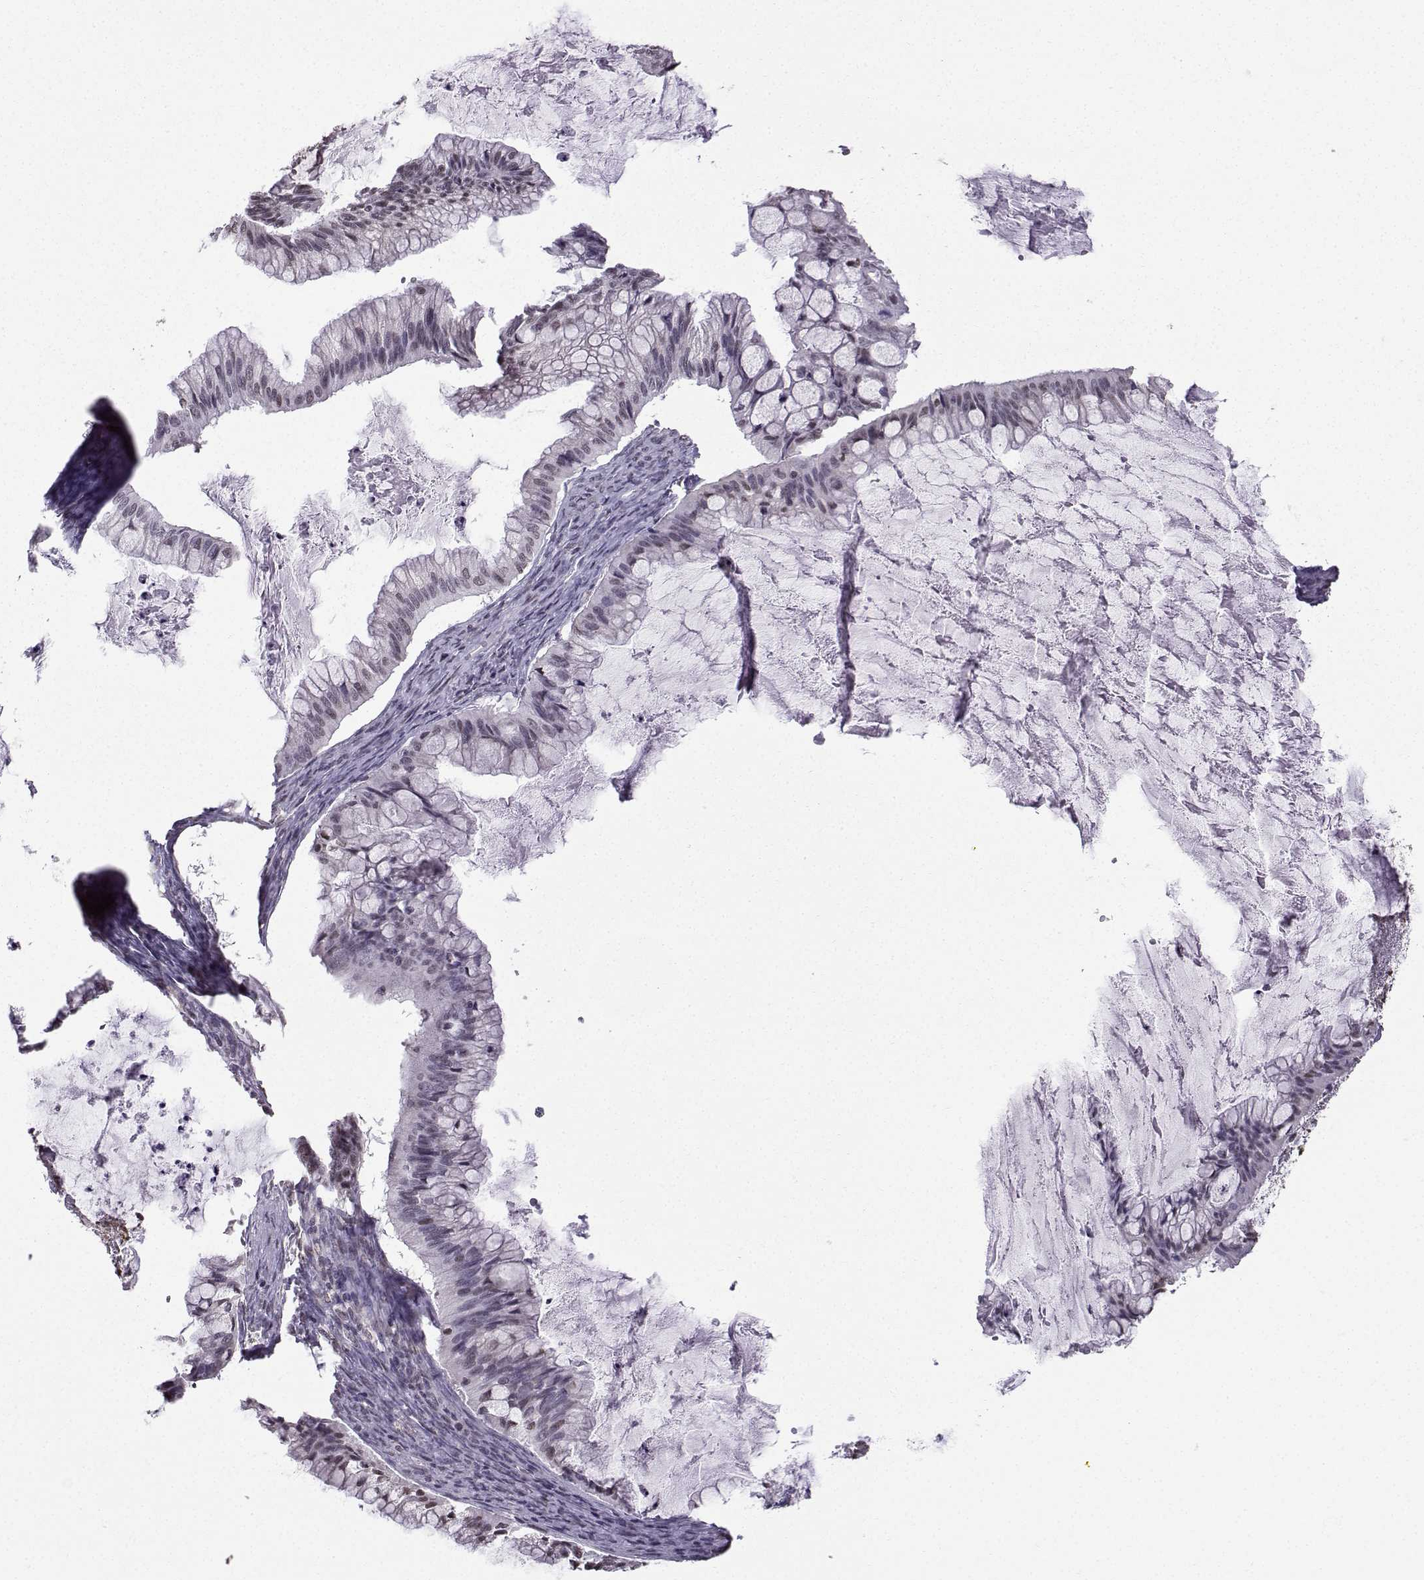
{"staining": {"intensity": "negative", "quantity": "none", "location": "none"}, "tissue": "ovarian cancer", "cell_type": "Tumor cells", "image_type": "cancer", "snomed": [{"axis": "morphology", "description": "Cystadenocarcinoma, mucinous, NOS"}, {"axis": "topography", "description": "Ovary"}], "caption": "The micrograph displays no staining of tumor cells in ovarian mucinous cystadenocarcinoma.", "gene": "EZH1", "patient": {"sex": "female", "age": 57}}